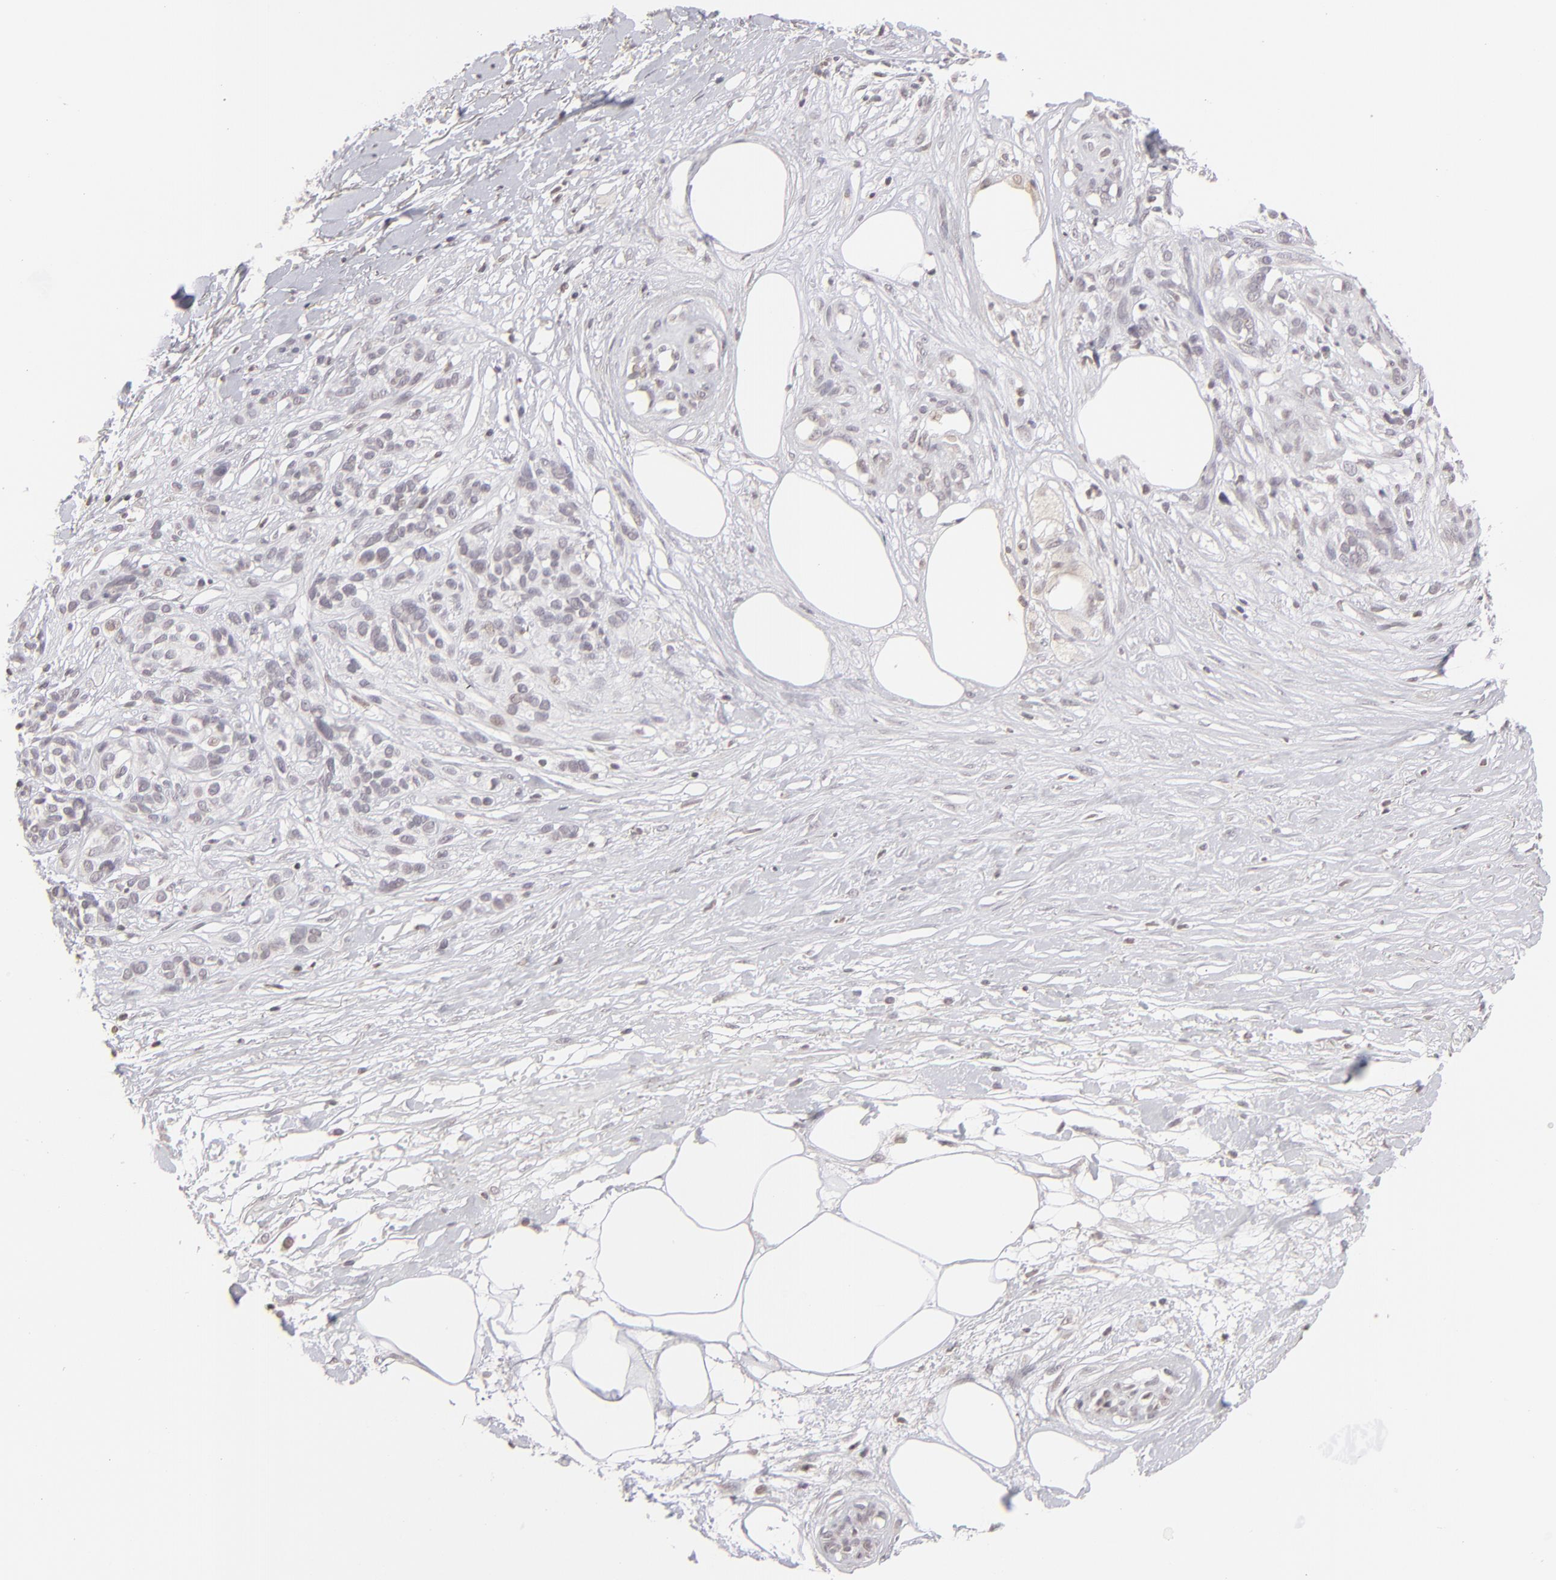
{"staining": {"intensity": "negative", "quantity": "none", "location": "none"}, "tissue": "melanoma", "cell_type": "Tumor cells", "image_type": "cancer", "snomed": [{"axis": "morphology", "description": "Malignant melanoma, NOS"}, {"axis": "topography", "description": "Skin"}], "caption": "High power microscopy photomicrograph of an immunohistochemistry (IHC) photomicrograph of melanoma, revealing no significant expression in tumor cells.", "gene": "CLDN2", "patient": {"sex": "female", "age": 85}}